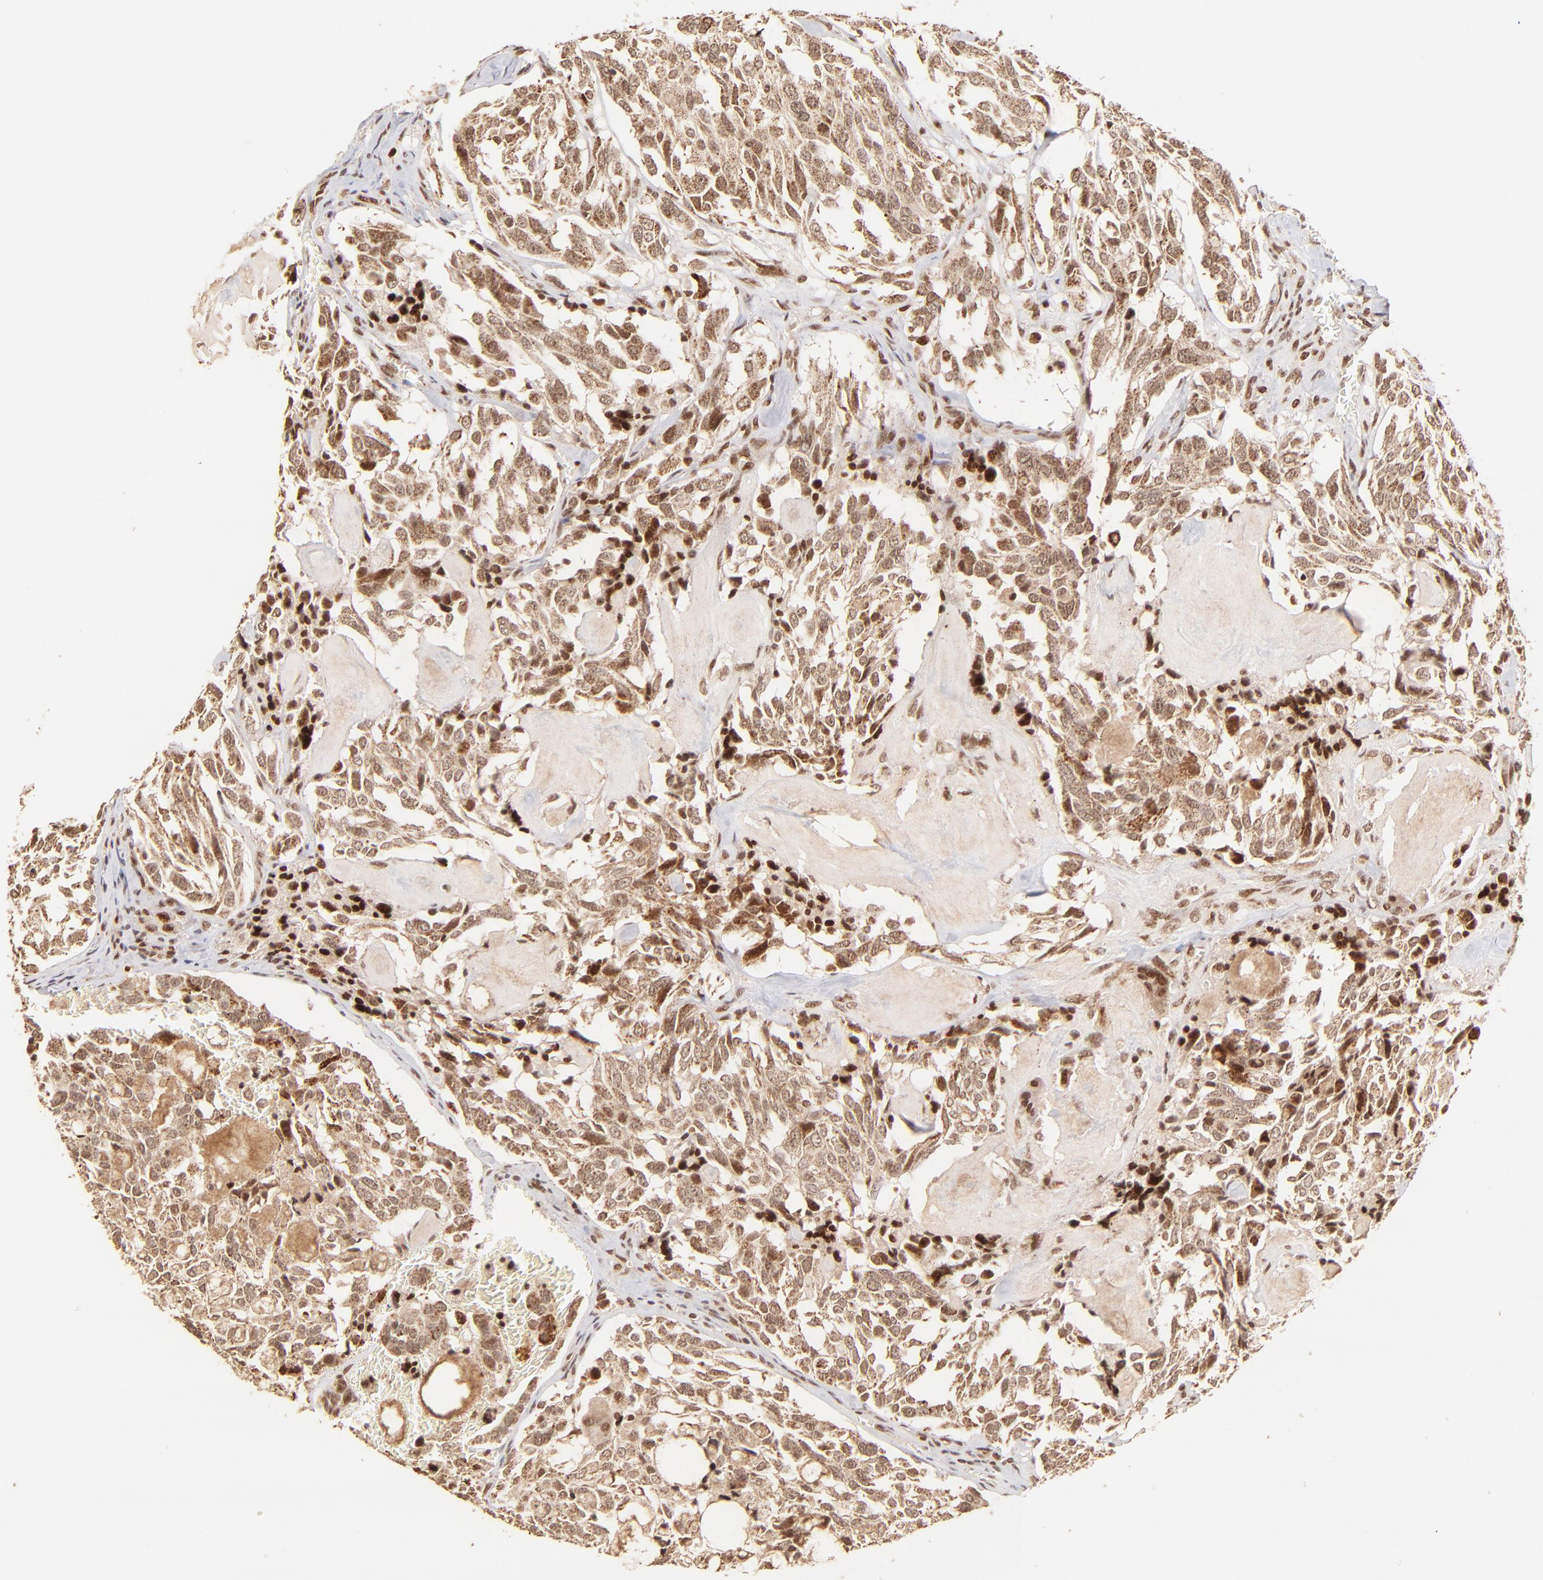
{"staining": {"intensity": "strong", "quantity": ">75%", "location": "cytoplasmic/membranous"}, "tissue": "thyroid cancer", "cell_type": "Tumor cells", "image_type": "cancer", "snomed": [{"axis": "morphology", "description": "Carcinoma, NOS"}, {"axis": "morphology", "description": "Carcinoid, malignant, NOS"}, {"axis": "topography", "description": "Thyroid gland"}], "caption": "The histopathology image shows a brown stain indicating the presence of a protein in the cytoplasmic/membranous of tumor cells in carcinoma (thyroid).", "gene": "MED15", "patient": {"sex": "male", "age": 33}}